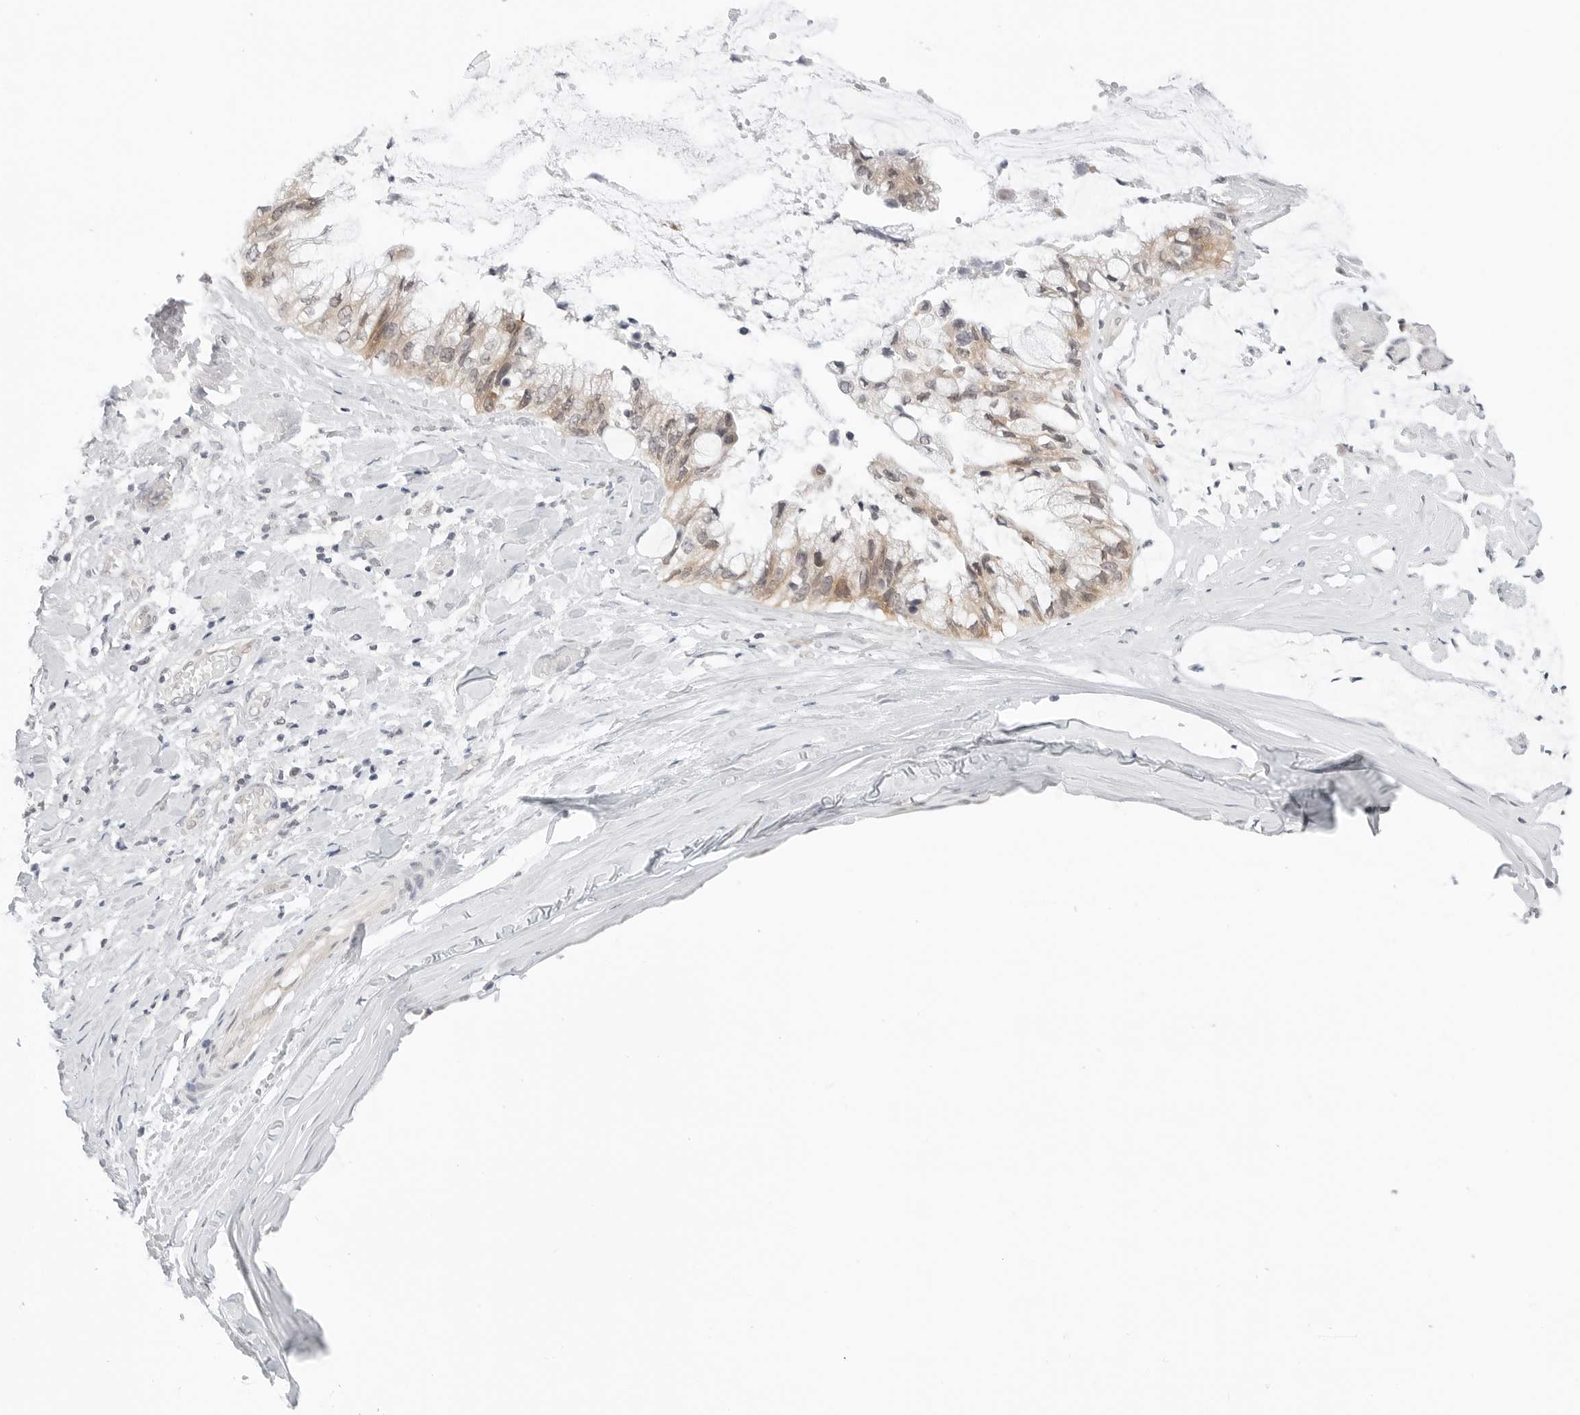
{"staining": {"intensity": "weak", "quantity": ">75%", "location": "cytoplasmic/membranous"}, "tissue": "ovarian cancer", "cell_type": "Tumor cells", "image_type": "cancer", "snomed": [{"axis": "morphology", "description": "Cystadenocarcinoma, mucinous, NOS"}, {"axis": "topography", "description": "Ovary"}], "caption": "Weak cytoplasmic/membranous protein positivity is identified in about >75% of tumor cells in mucinous cystadenocarcinoma (ovarian). (Brightfield microscopy of DAB IHC at high magnification).", "gene": "NUDC", "patient": {"sex": "female", "age": 39}}